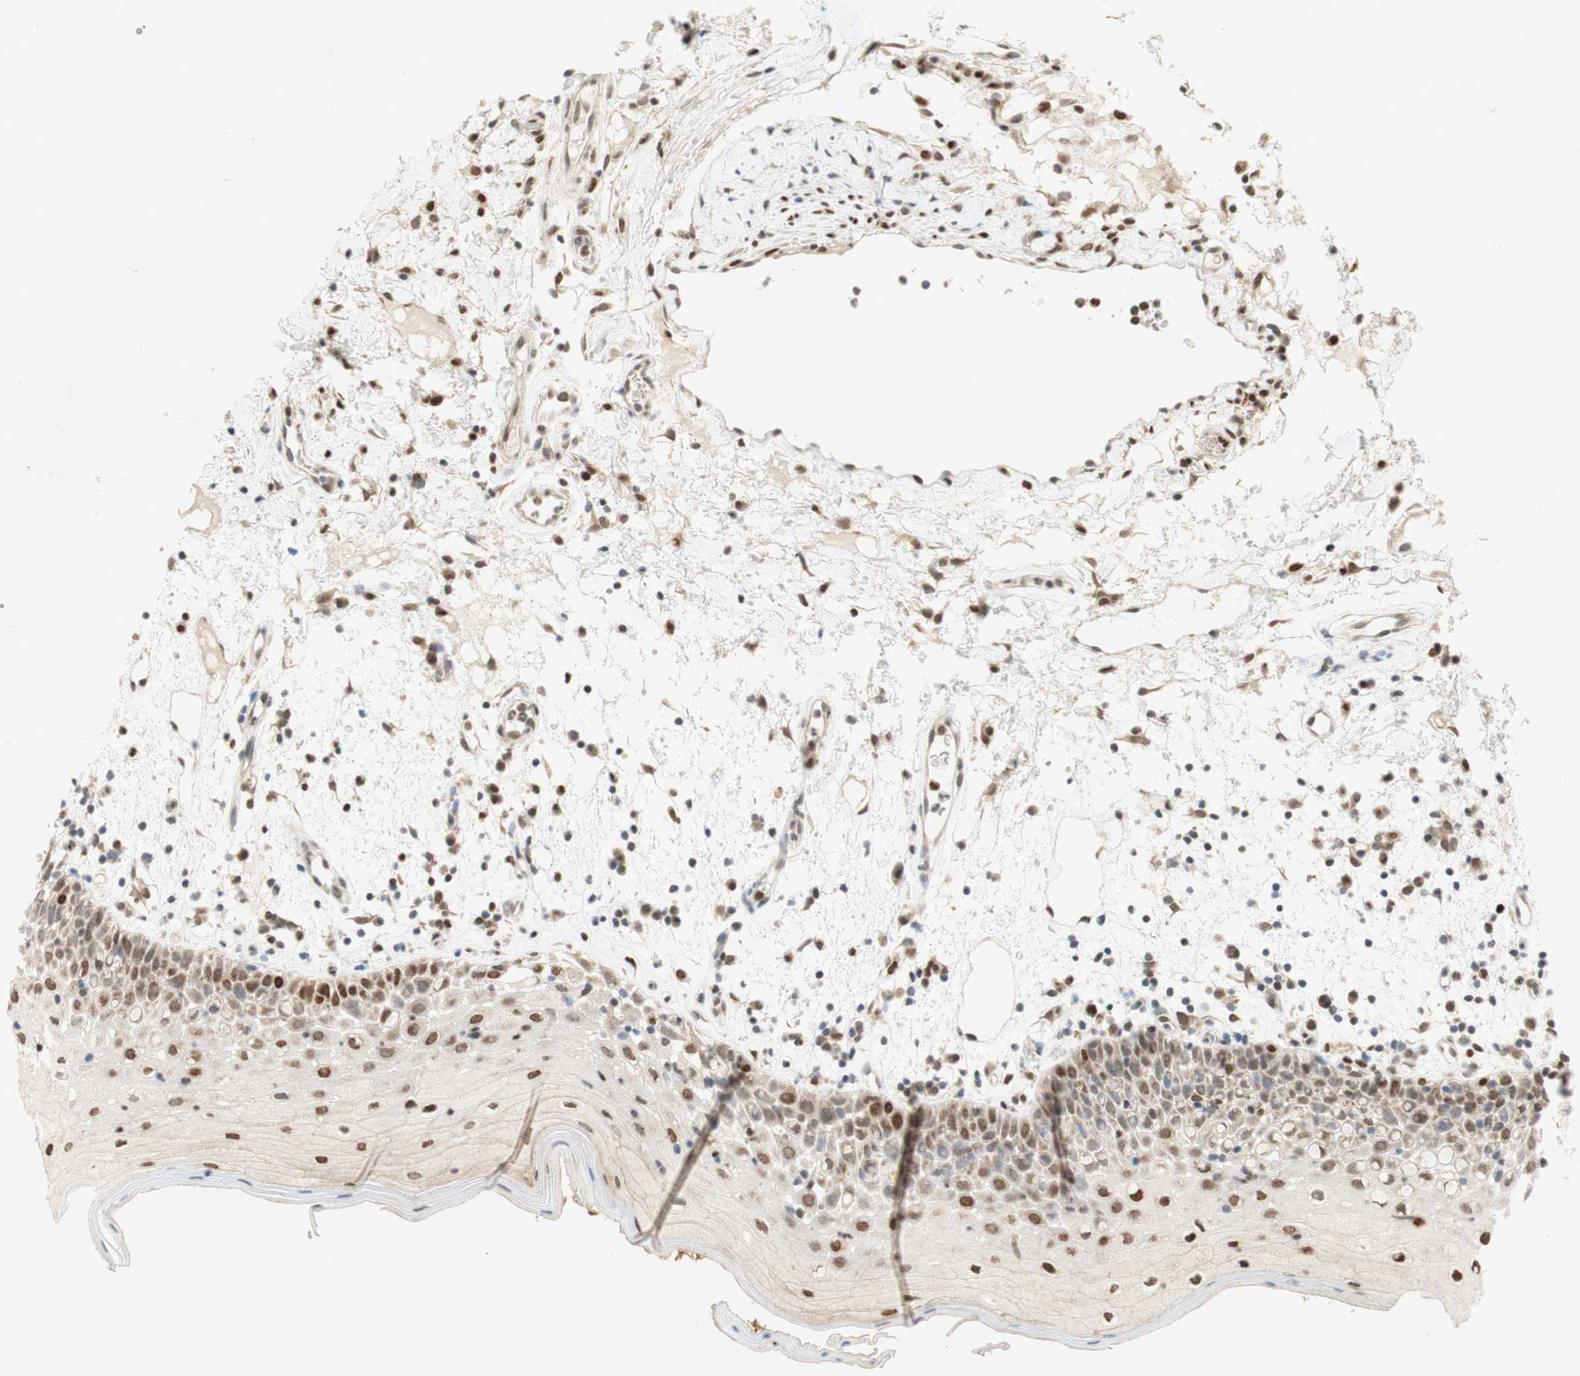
{"staining": {"intensity": "moderate", "quantity": "25%-75%", "location": "cytoplasmic/membranous,nuclear"}, "tissue": "oral mucosa", "cell_type": "Squamous epithelial cells", "image_type": "normal", "snomed": [{"axis": "morphology", "description": "Normal tissue, NOS"}, {"axis": "morphology", "description": "Squamous cell carcinoma, NOS"}, {"axis": "topography", "description": "Skeletal muscle"}, {"axis": "topography", "description": "Oral tissue"}], "caption": "The immunohistochemical stain shows moderate cytoplasmic/membranous,nuclear expression in squamous epithelial cells of benign oral mucosa. The staining was performed using DAB (3,3'-diaminobenzidine), with brown indicating positive protein expression. Nuclei are stained blue with hematoxylin.", "gene": "DNMT3A", "patient": {"sex": "male", "age": 71}}